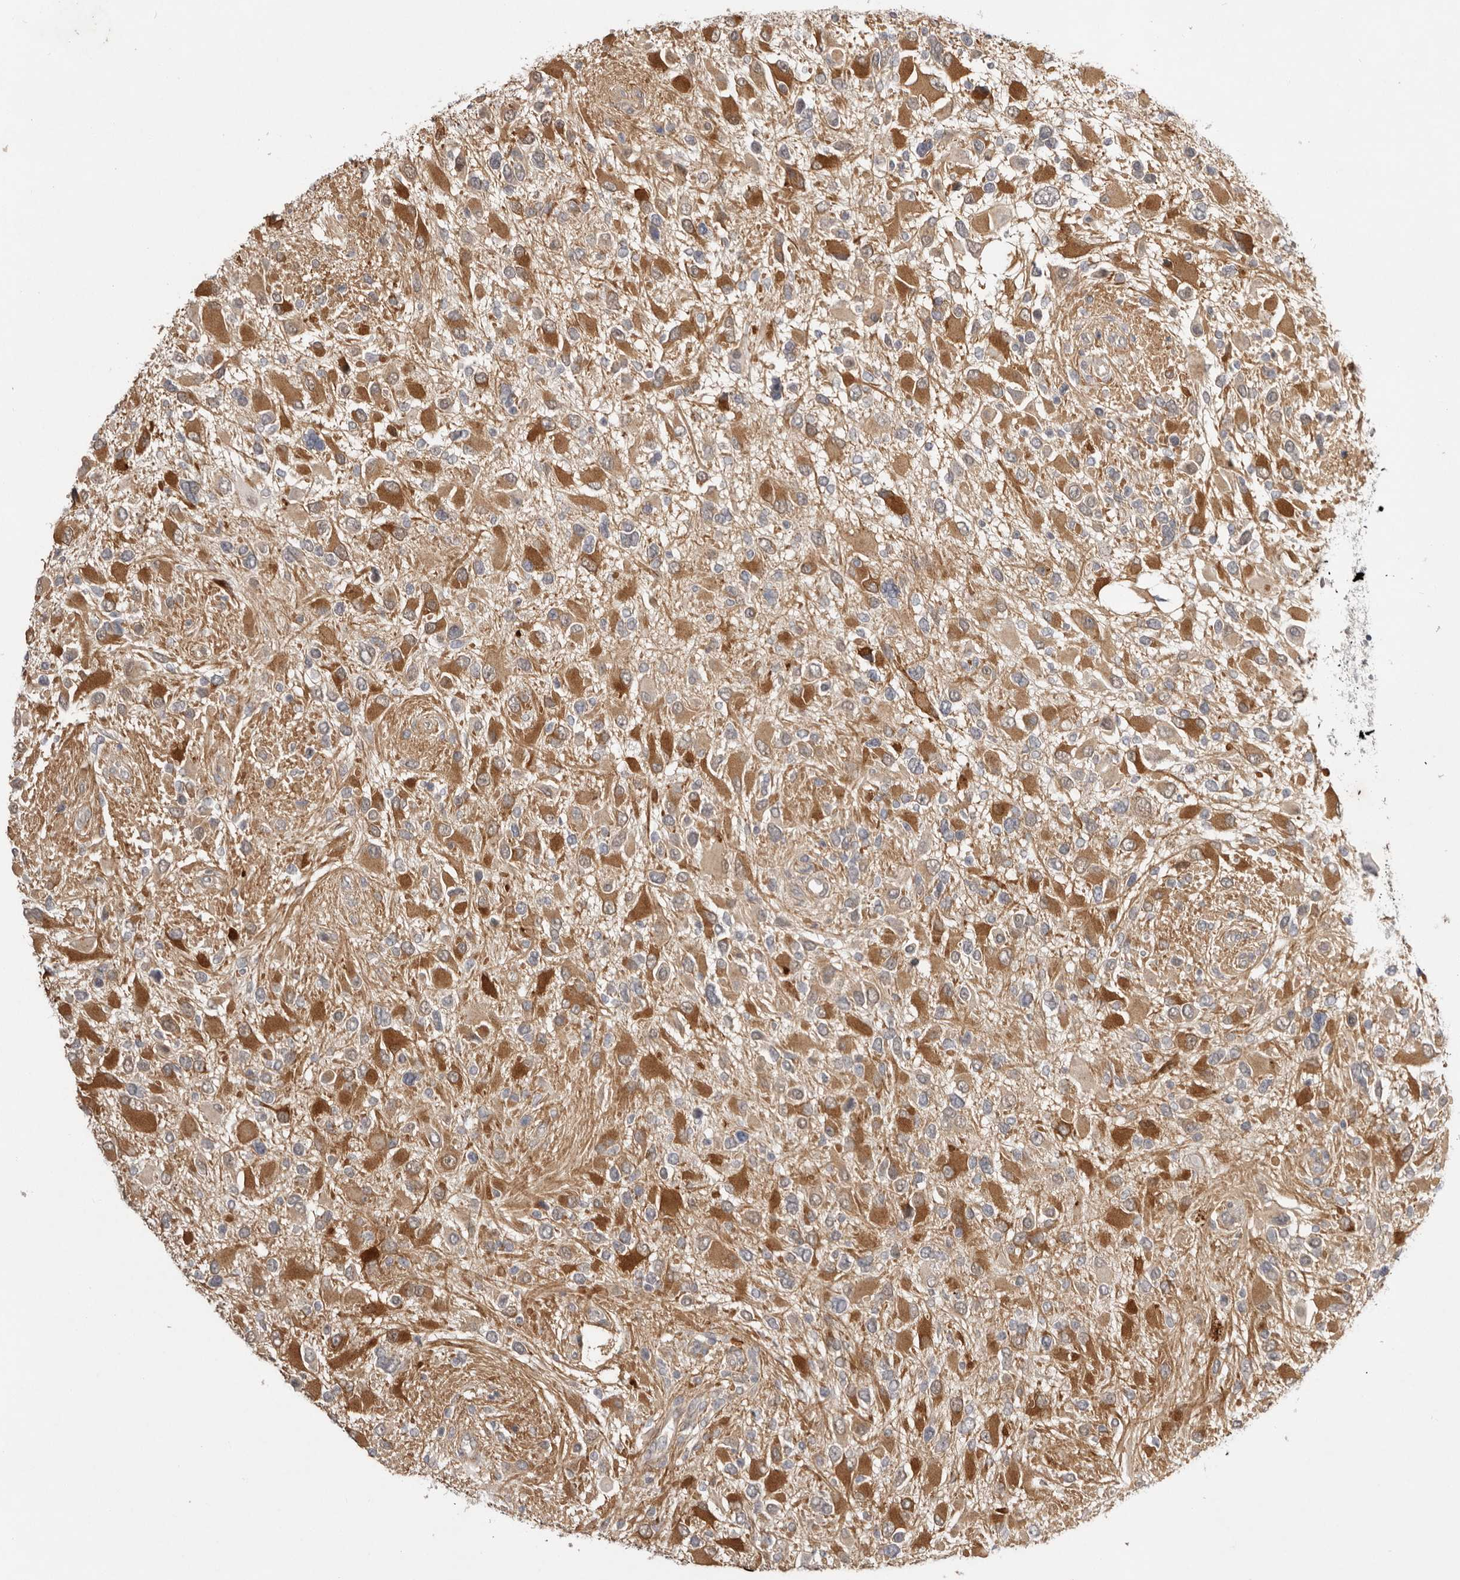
{"staining": {"intensity": "moderate", "quantity": ">75%", "location": "cytoplasmic/membranous"}, "tissue": "glioma", "cell_type": "Tumor cells", "image_type": "cancer", "snomed": [{"axis": "morphology", "description": "Glioma, malignant, High grade"}, {"axis": "topography", "description": "Brain"}], "caption": "Immunohistochemistry (IHC) (DAB (3,3'-diaminobenzidine)) staining of human malignant high-grade glioma displays moderate cytoplasmic/membranous protein staining in about >75% of tumor cells.", "gene": "NSUN4", "patient": {"sex": "male", "age": 53}}